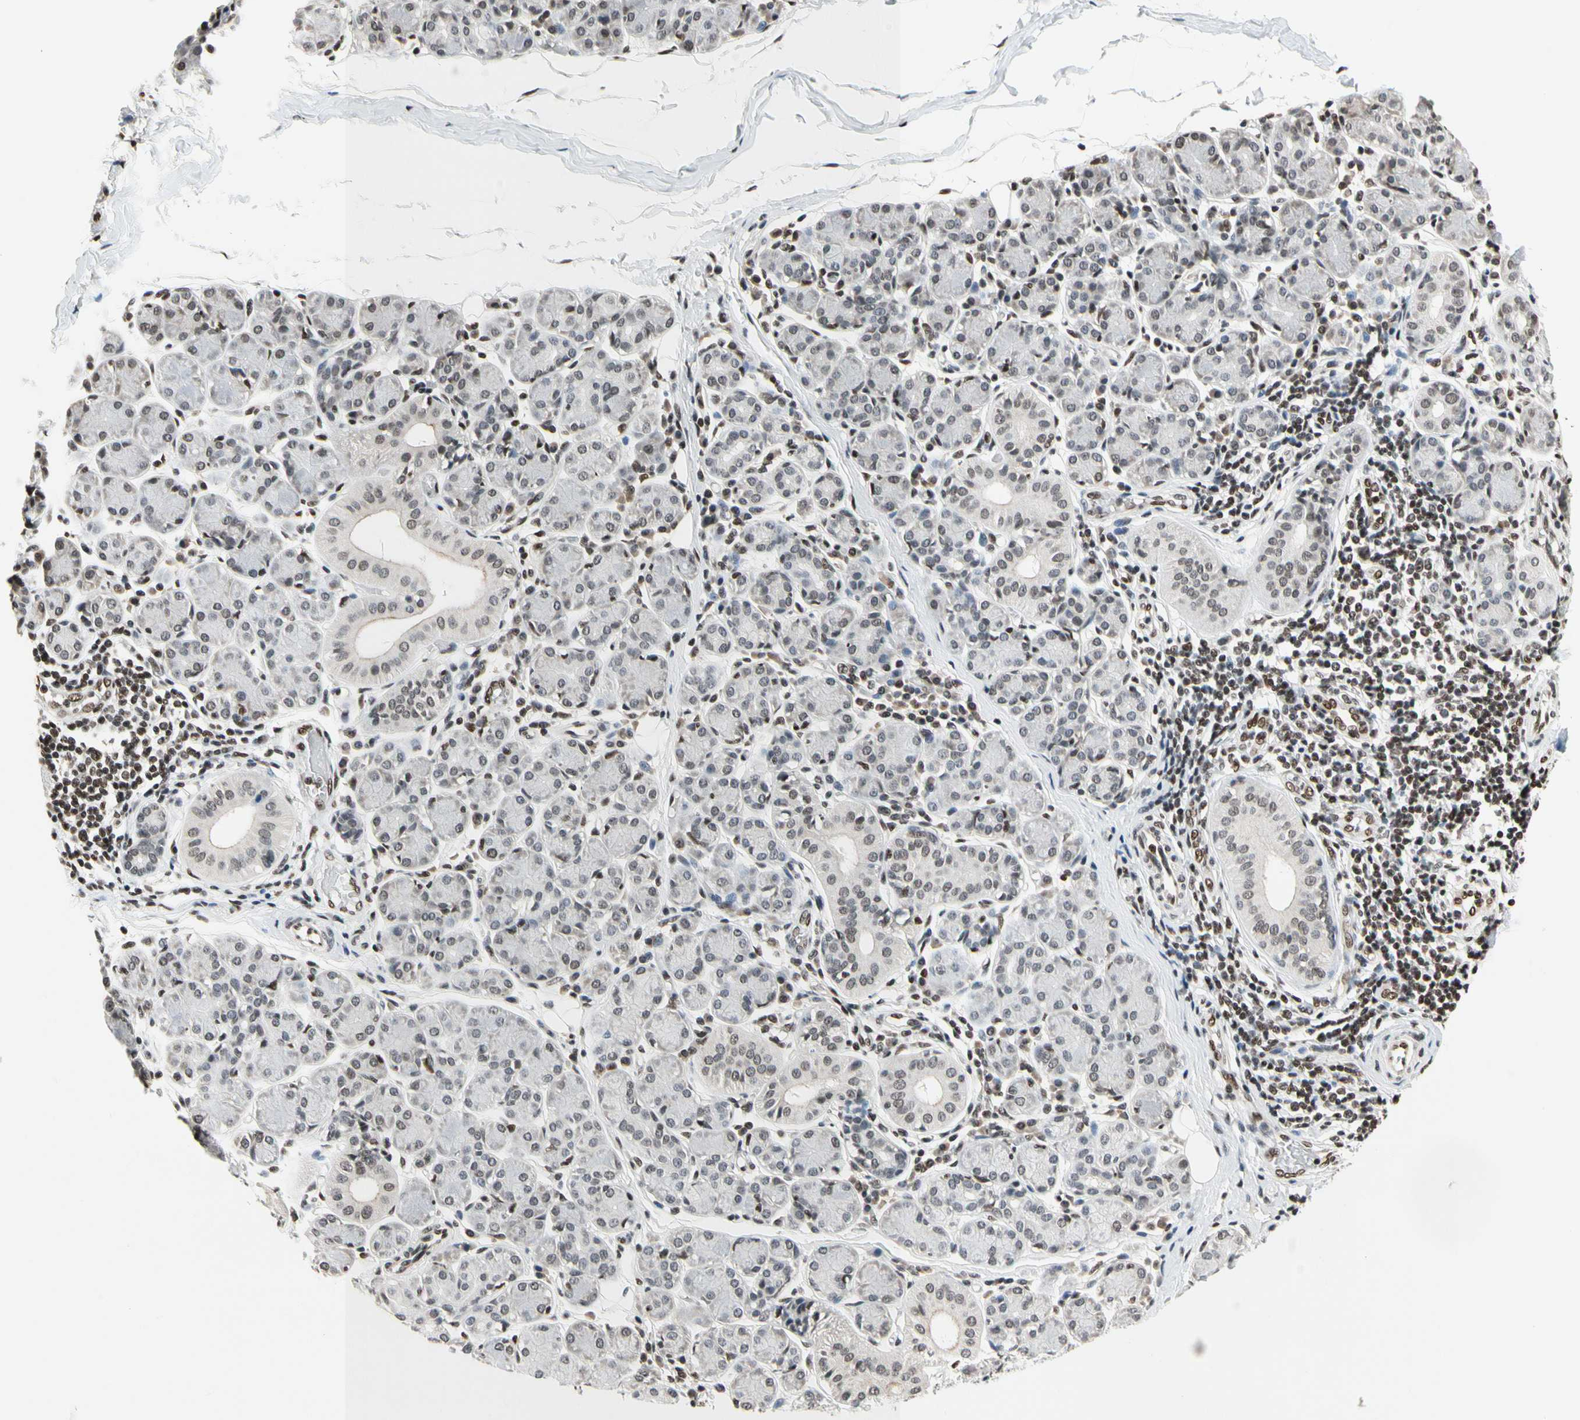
{"staining": {"intensity": "weak", "quantity": "25%-75%", "location": "cytoplasmic/membranous,nuclear"}, "tissue": "salivary gland", "cell_type": "Glandular cells", "image_type": "normal", "snomed": [{"axis": "morphology", "description": "Normal tissue, NOS"}, {"axis": "morphology", "description": "Inflammation, NOS"}, {"axis": "topography", "description": "Lymph node"}, {"axis": "topography", "description": "Salivary gland"}], "caption": "There is low levels of weak cytoplasmic/membranous,nuclear positivity in glandular cells of unremarkable salivary gland, as demonstrated by immunohistochemical staining (brown color).", "gene": "RECQL", "patient": {"sex": "male", "age": 3}}